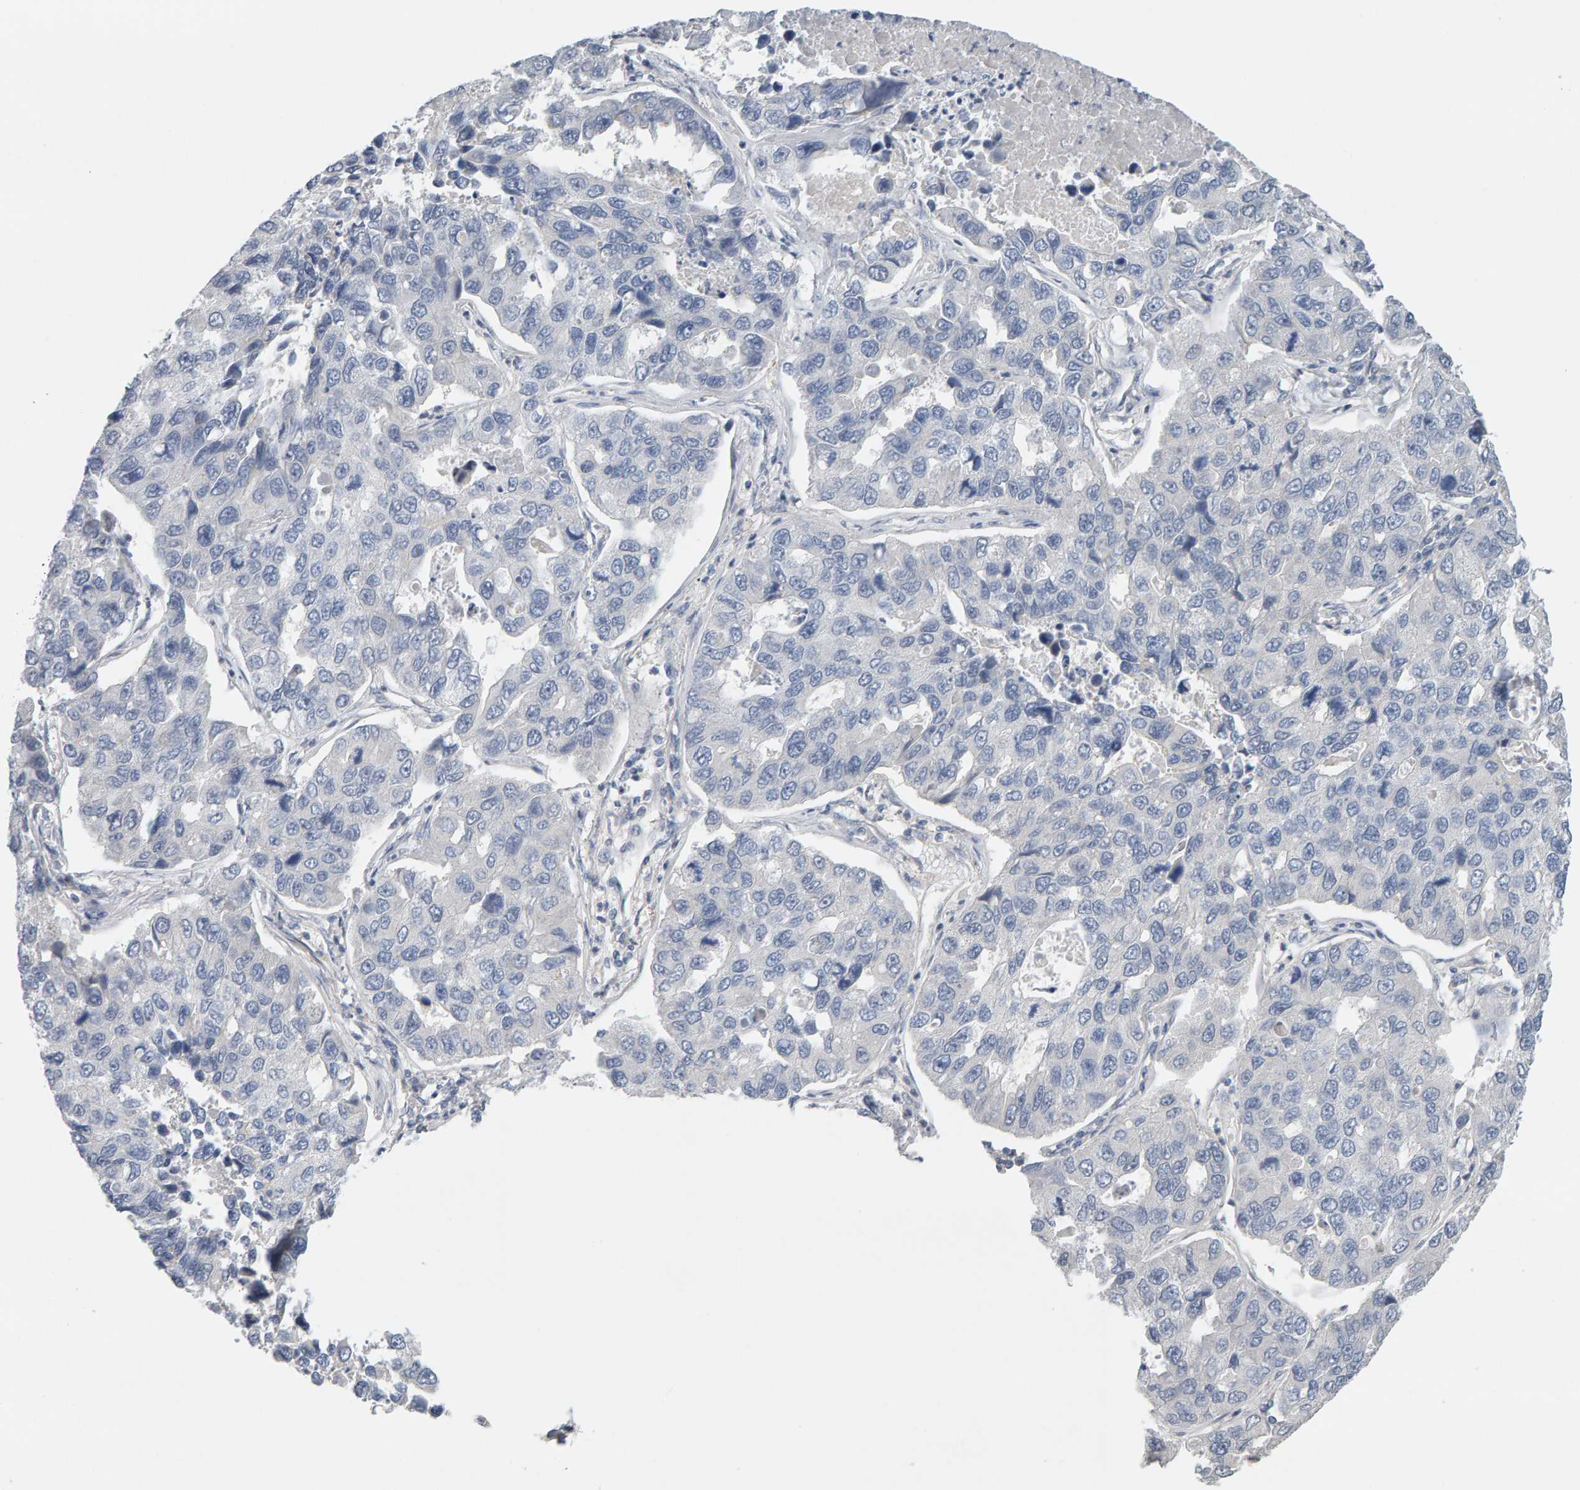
{"staining": {"intensity": "negative", "quantity": "none", "location": "none"}, "tissue": "lung cancer", "cell_type": "Tumor cells", "image_type": "cancer", "snomed": [{"axis": "morphology", "description": "Adenocarcinoma, NOS"}, {"axis": "topography", "description": "Lung"}], "caption": "This is a histopathology image of immunohistochemistry (IHC) staining of lung cancer (adenocarcinoma), which shows no expression in tumor cells.", "gene": "GFUS", "patient": {"sex": "male", "age": 64}}